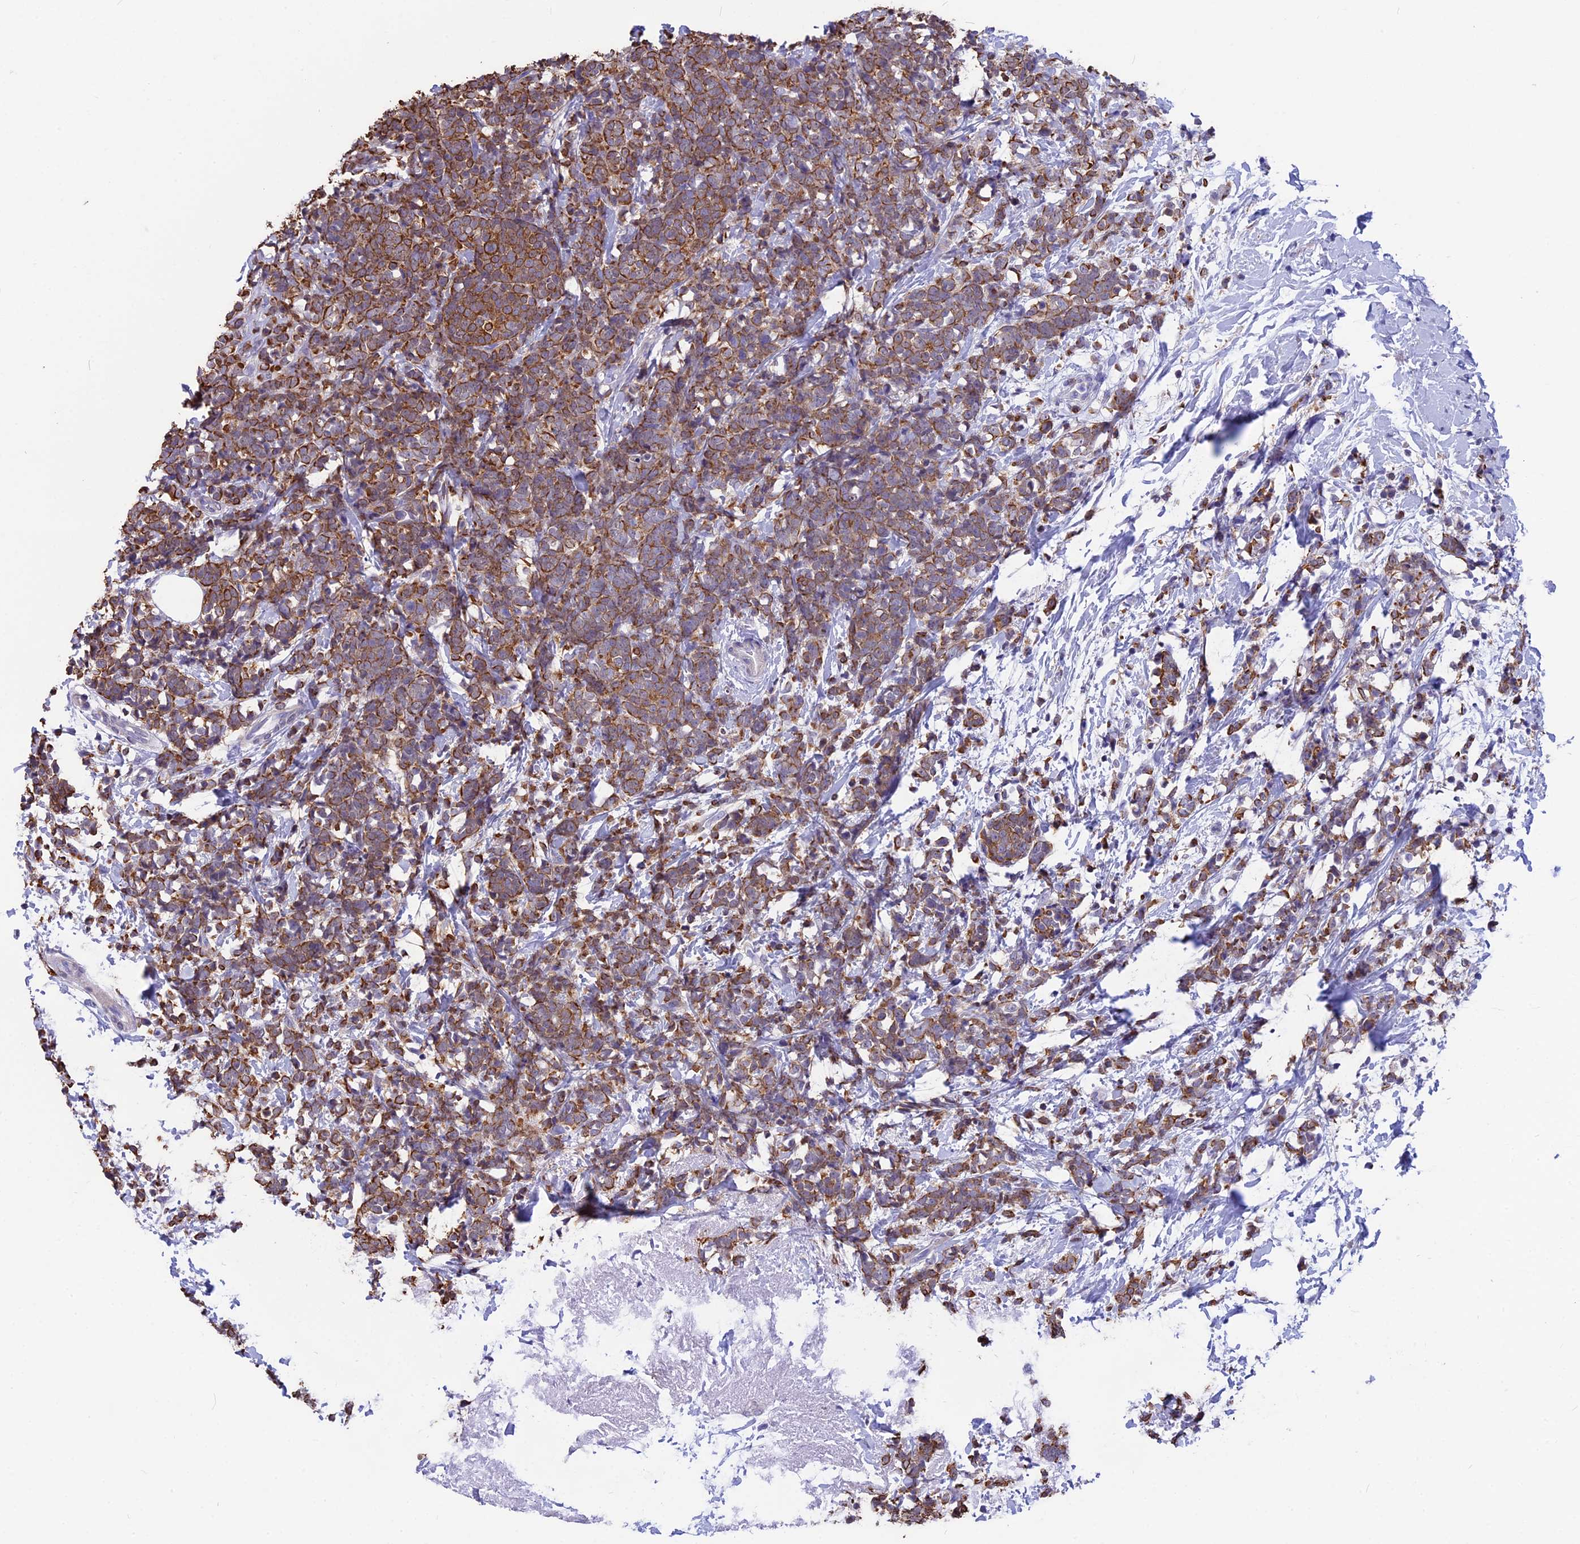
{"staining": {"intensity": "strong", "quantity": ">75%", "location": "cytoplasmic/membranous"}, "tissue": "breast cancer", "cell_type": "Tumor cells", "image_type": "cancer", "snomed": [{"axis": "morphology", "description": "Lobular carcinoma"}, {"axis": "topography", "description": "Breast"}], "caption": "Immunohistochemical staining of breast cancer (lobular carcinoma) shows high levels of strong cytoplasmic/membranous staining in approximately >75% of tumor cells.", "gene": "STUB1", "patient": {"sex": "female", "age": 58}}